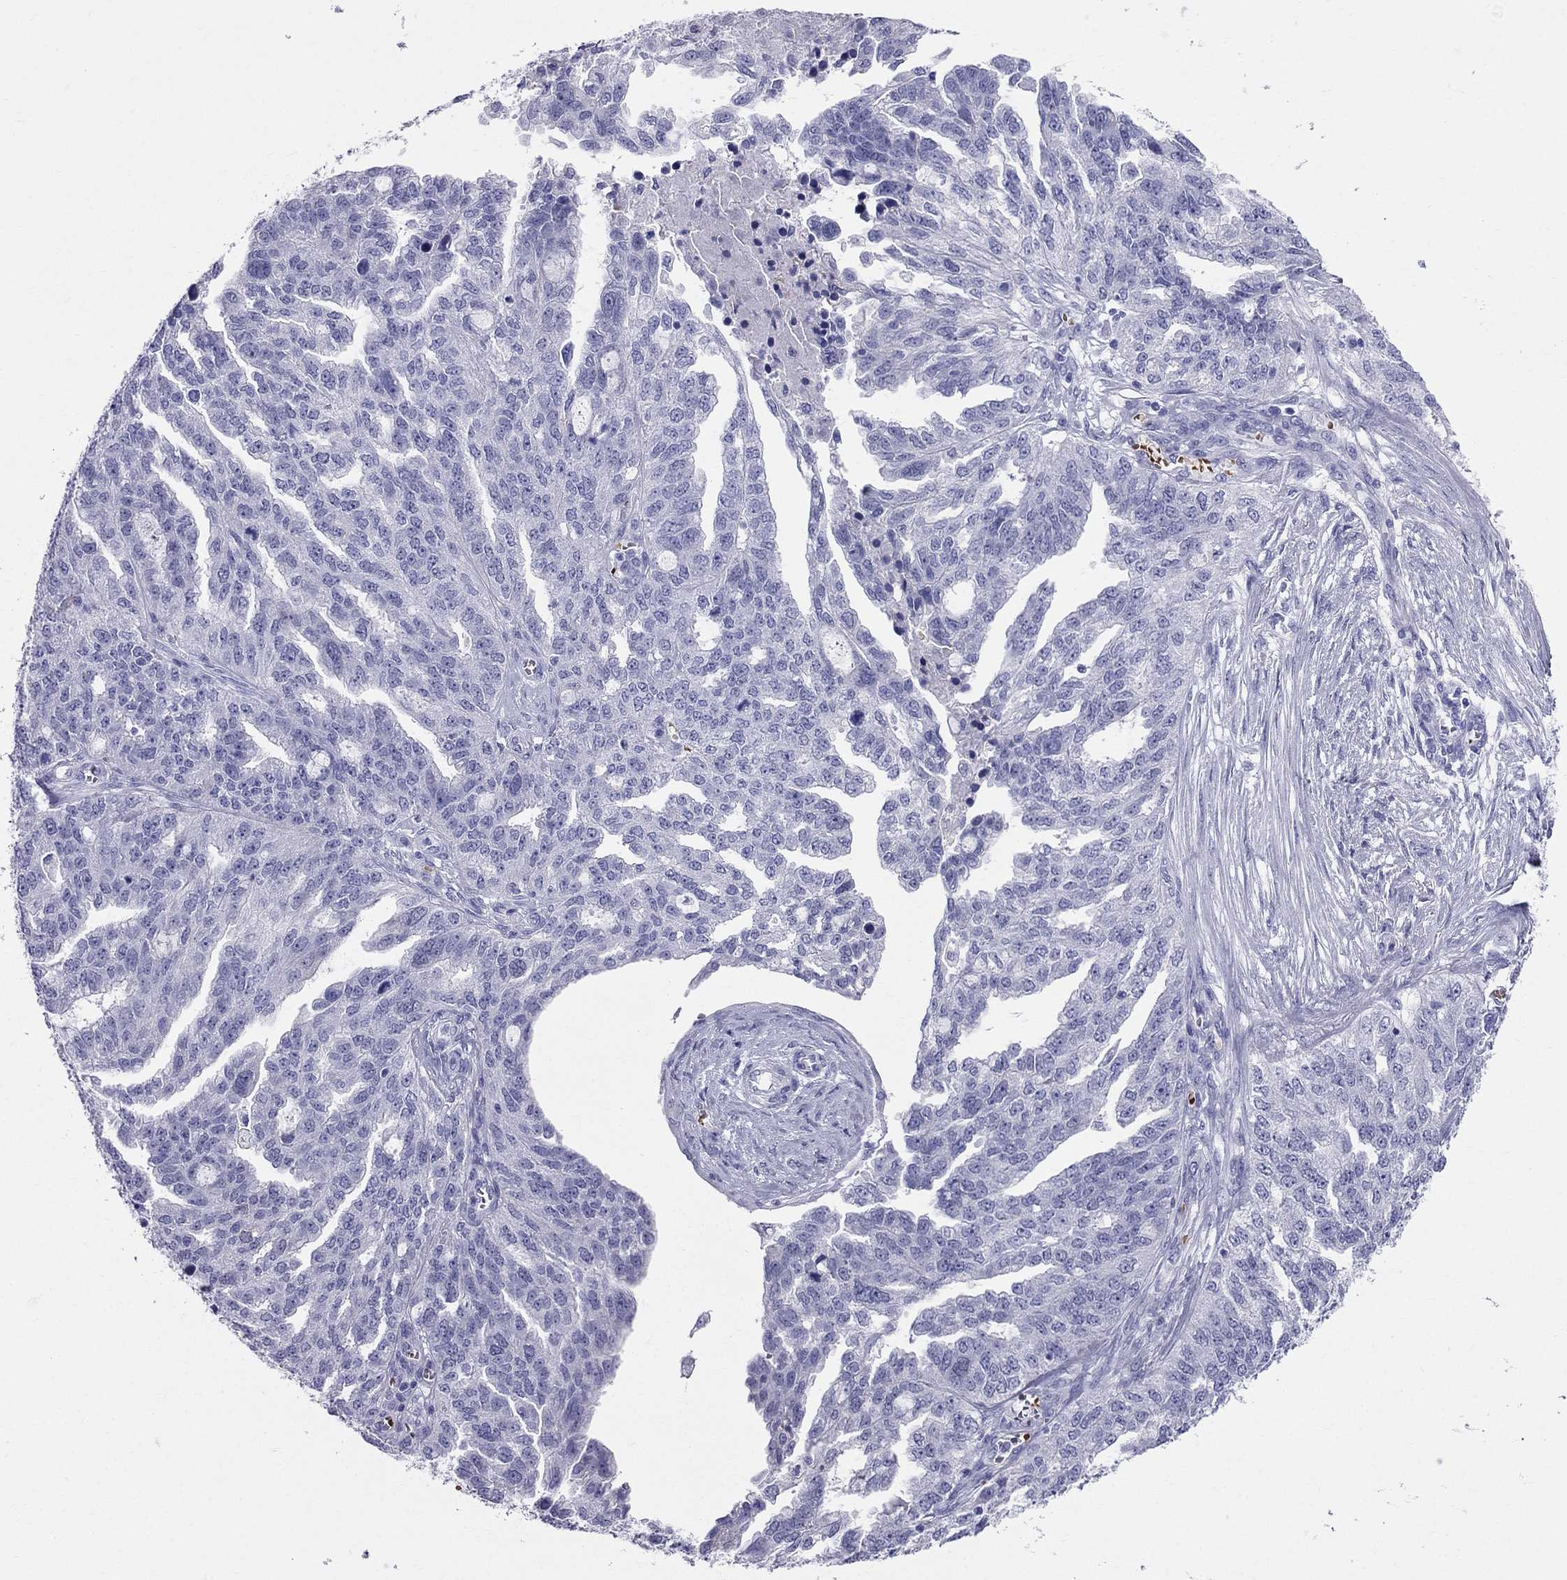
{"staining": {"intensity": "negative", "quantity": "none", "location": "none"}, "tissue": "ovarian cancer", "cell_type": "Tumor cells", "image_type": "cancer", "snomed": [{"axis": "morphology", "description": "Cystadenocarcinoma, serous, NOS"}, {"axis": "topography", "description": "Ovary"}], "caption": "A histopathology image of ovarian serous cystadenocarcinoma stained for a protein demonstrates no brown staining in tumor cells.", "gene": "DNAAF6", "patient": {"sex": "female", "age": 51}}